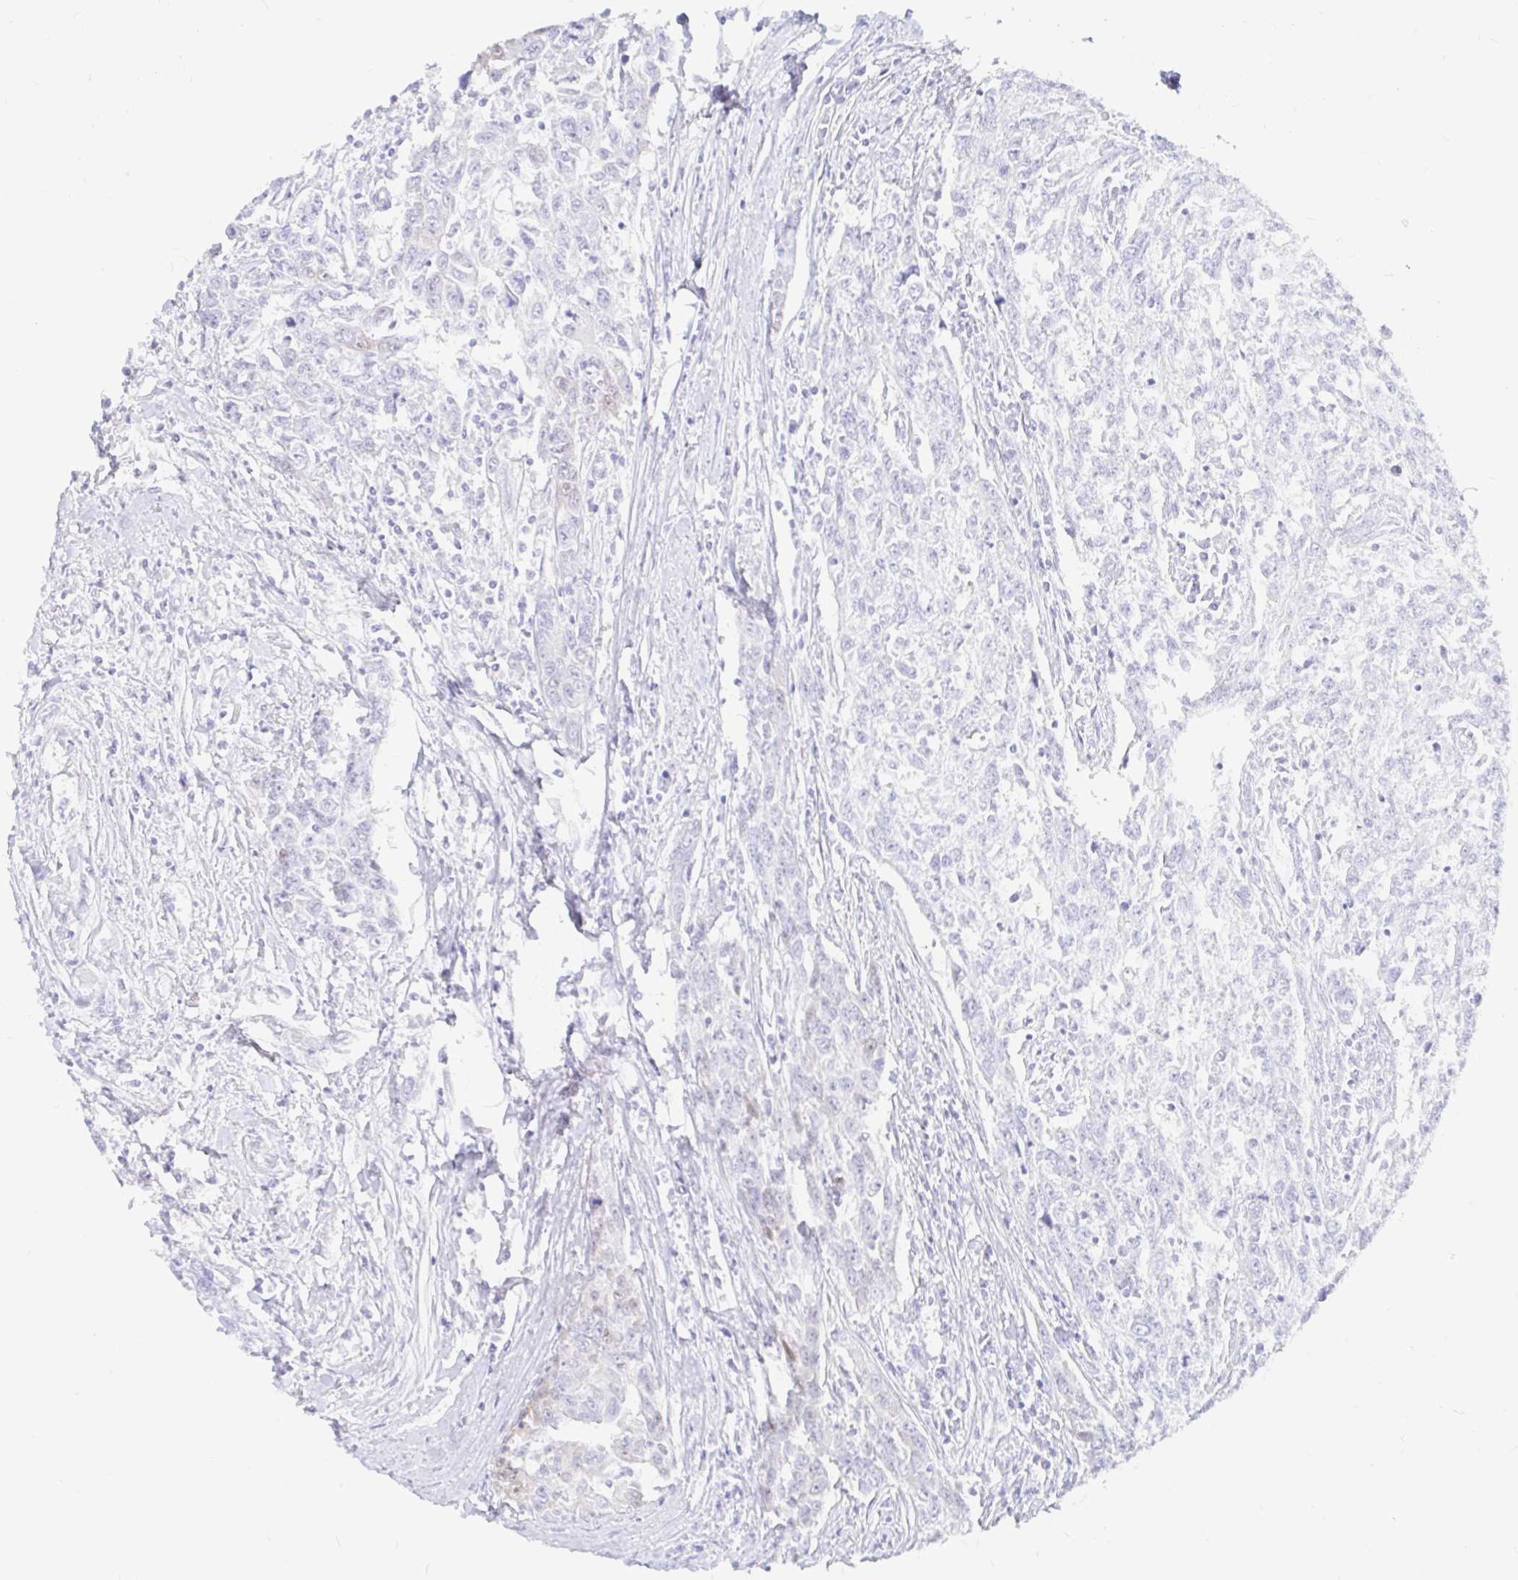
{"staining": {"intensity": "negative", "quantity": "none", "location": "none"}, "tissue": "breast cancer", "cell_type": "Tumor cells", "image_type": "cancer", "snomed": [{"axis": "morphology", "description": "Duct carcinoma"}, {"axis": "topography", "description": "Breast"}], "caption": "DAB immunohistochemical staining of human breast intraductal carcinoma displays no significant expression in tumor cells.", "gene": "PPP1R1B", "patient": {"sex": "female", "age": 50}}